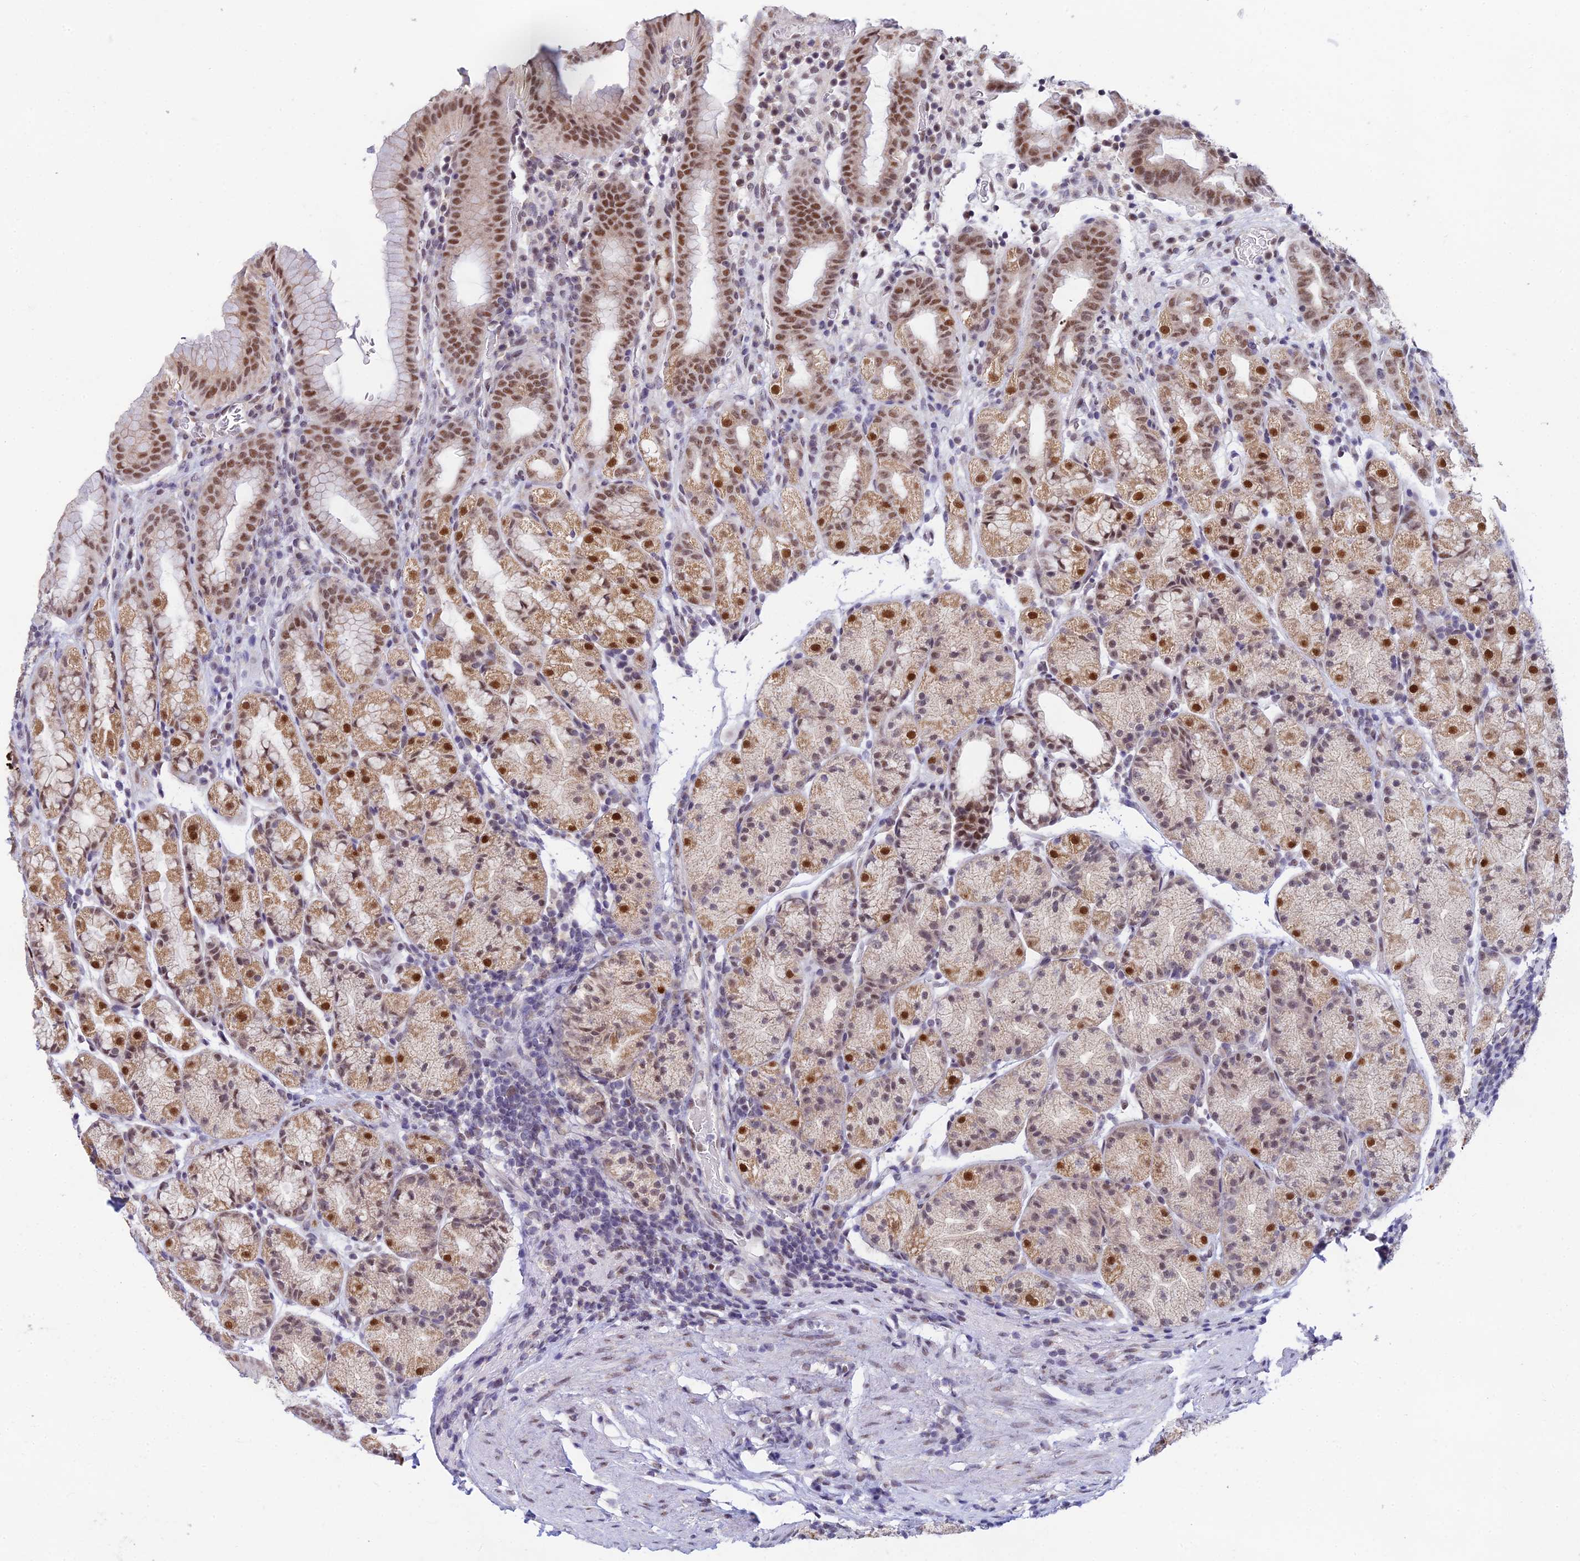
{"staining": {"intensity": "moderate", "quantity": ">75%", "location": "cytoplasmic/membranous,nuclear"}, "tissue": "stomach", "cell_type": "Glandular cells", "image_type": "normal", "snomed": [{"axis": "morphology", "description": "Normal tissue, NOS"}, {"axis": "topography", "description": "Stomach, upper"}, {"axis": "topography", "description": "Stomach, lower"}, {"axis": "topography", "description": "Small intestine"}], "caption": "Protein expression by immunohistochemistry exhibits moderate cytoplasmic/membranous,nuclear expression in approximately >75% of glandular cells in unremarkable stomach.", "gene": "C2orf49", "patient": {"sex": "male", "age": 68}}